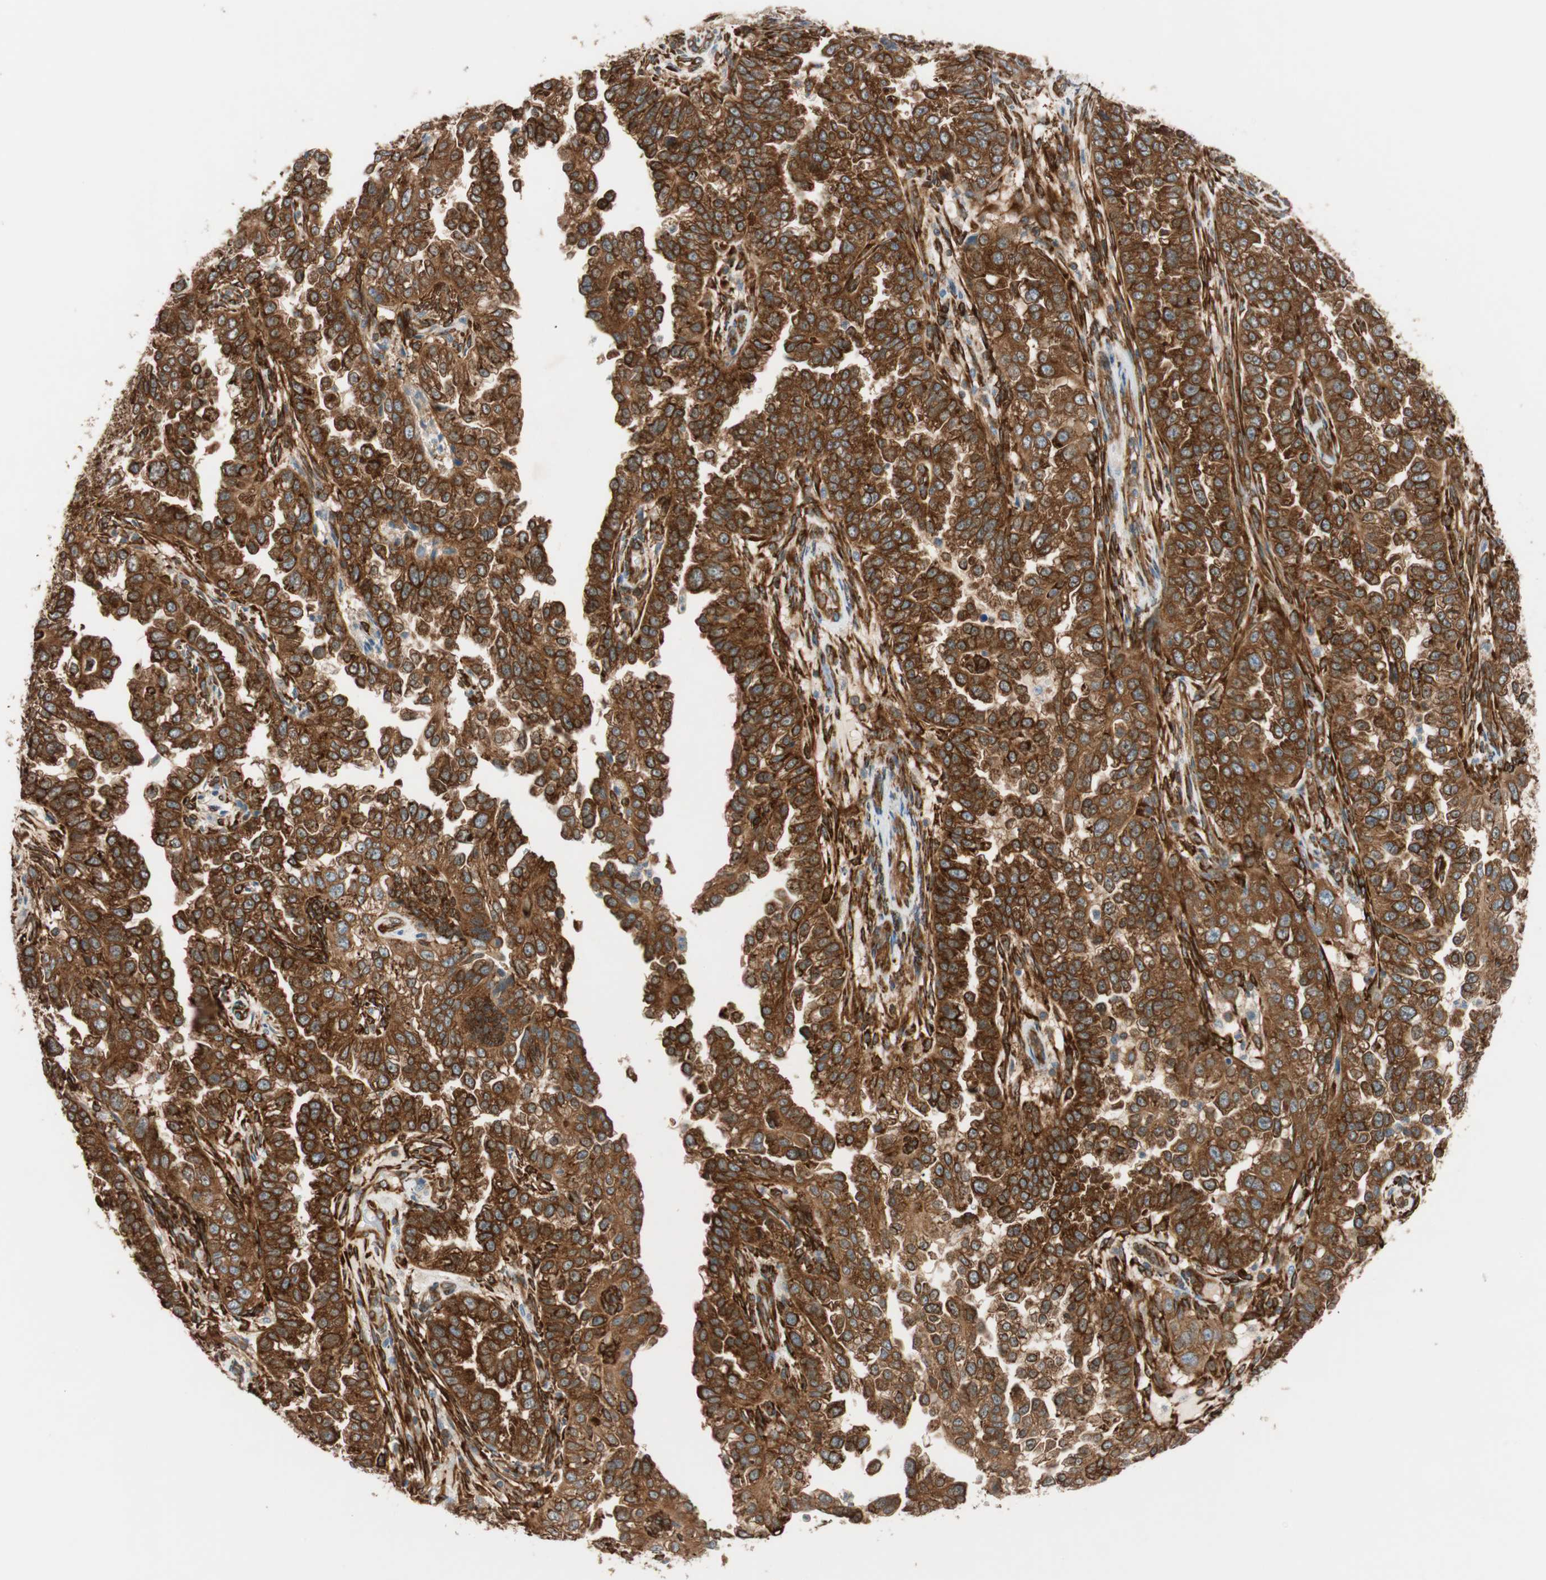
{"staining": {"intensity": "strong", "quantity": ">75%", "location": "cytoplasmic/membranous"}, "tissue": "endometrial cancer", "cell_type": "Tumor cells", "image_type": "cancer", "snomed": [{"axis": "morphology", "description": "Adenocarcinoma, NOS"}, {"axis": "topography", "description": "Endometrium"}], "caption": "Protein staining by IHC demonstrates strong cytoplasmic/membranous expression in about >75% of tumor cells in endometrial cancer.", "gene": "WASL", "patient": {"sex": "female", "age": 85}}